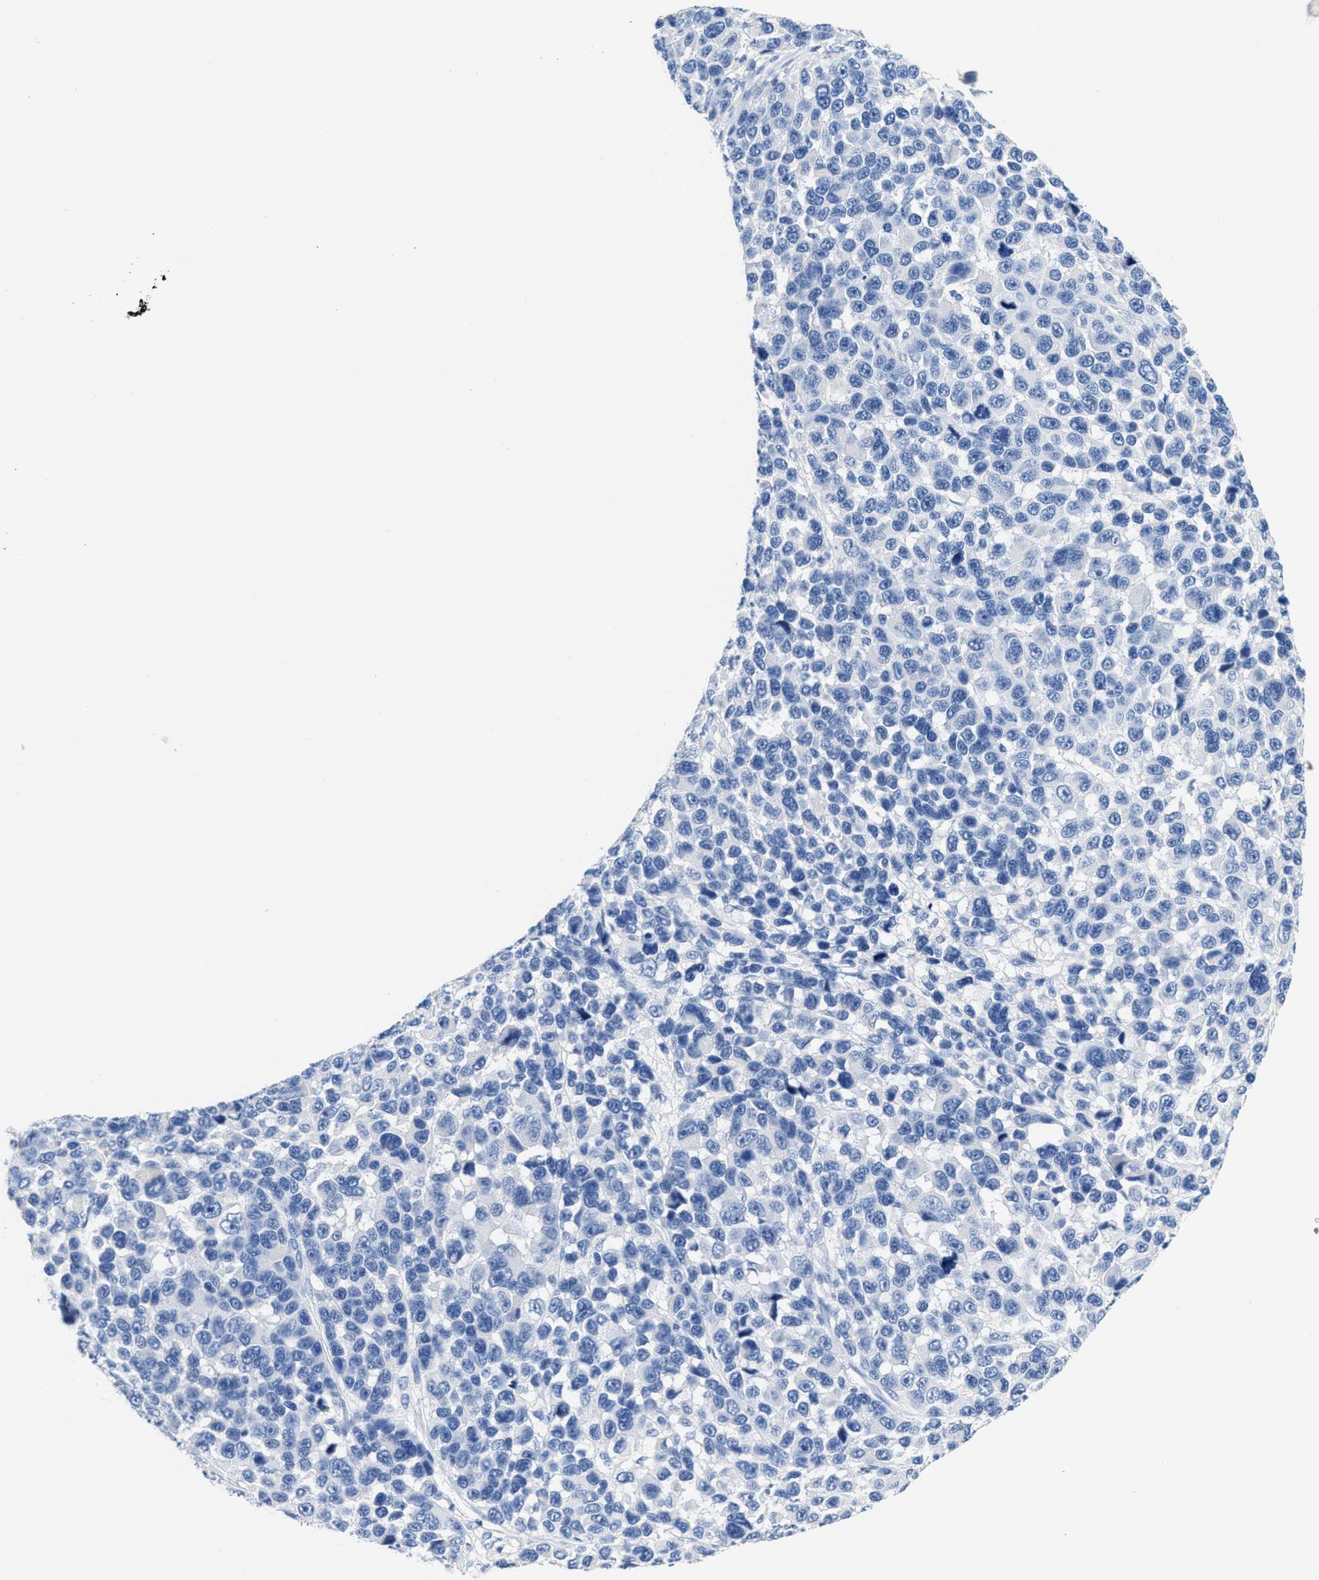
{"staining": {"intensity": "negative", "quantity": "none", "location": "none"}, "tissue": "melanoma", "cell_type": "Tumor cells", "image_type": "cancer", "snomed": [{"axis": "morphology", "description": "Malignant melanoma, NOS"}, {"axis": "topography", "description": "Skin"}], "caption": "The immunohistochemistry micrograph has no significant expression in tumor cells of malignant melanoma tissue.", "gene": "SLFN13", "patient": {"sex": "male", "age": 53}}